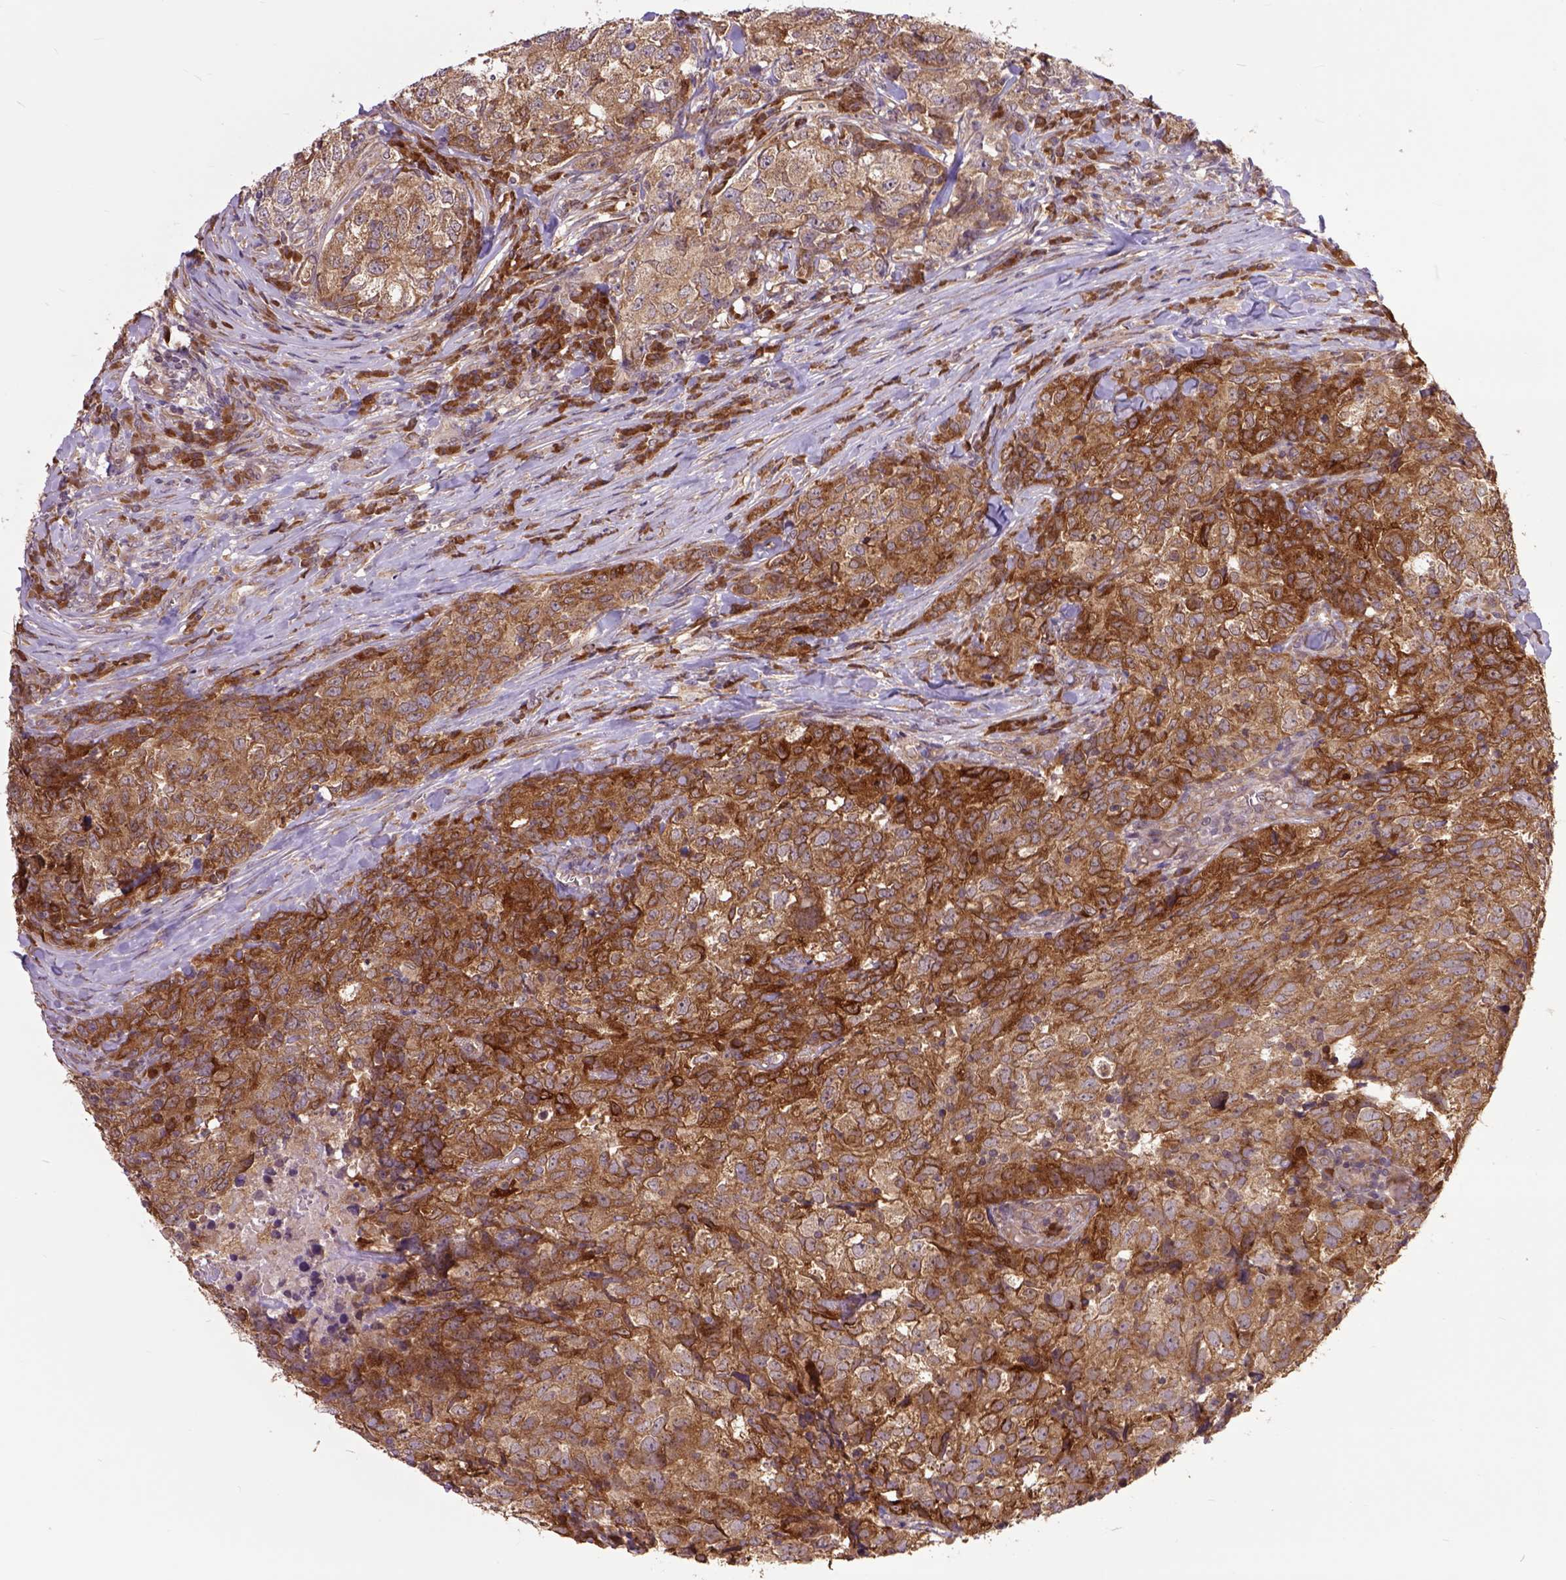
{"staining": {"intensity": "strong", "quantity": ">75%", "location": "cytoplasmic/membranous"}, "tissue": "breast cancer", "cell_type": "Tumor cells", "image_type": "cancer", "snomed": [{"axis": "morphology", "description": "Duct carcinoma"}, {"axis": "topography", "description": "Breast"}], "caption": "Breast cancer (infiltrating ductal carcinoma) tissue demonstrates strong cytoplasmic/membranous staining in approximately >75% of tumor cells", "gene": "ARL1", "patient": {"sex": "female", "age": 30}}